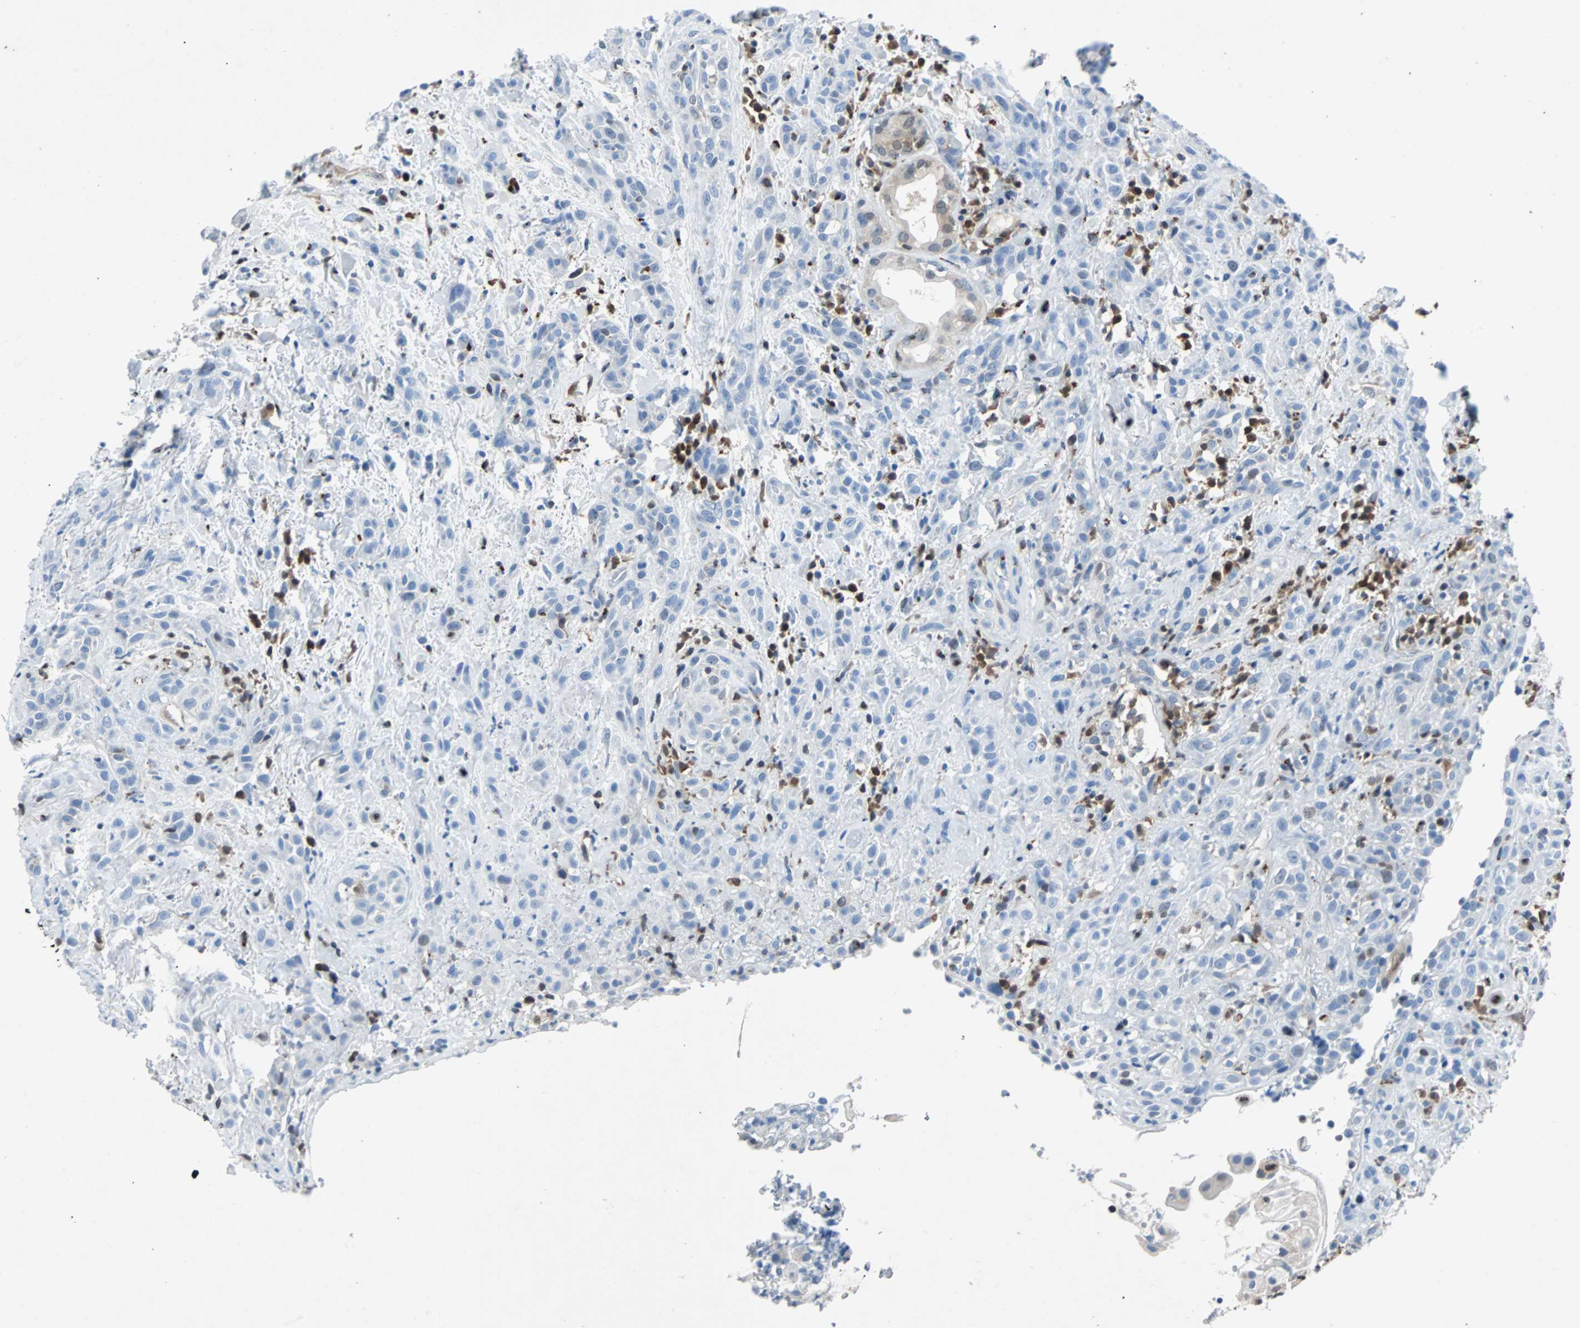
{"staining": {"intensity": "negative", "quantity": "none", "location": "none"}, "tissue": "head and neck cancer", "cell_type": "Tumor cells", "image_type": "cancer", "snomed": [{"axis": "morphology", "description": "Squamous cell carcinoma, NOS"}, {"axis": "topography", "description": "Head-Neck"}], "caption": "Image shows no significant protein staining in tumor cells of head and neck cancer. Nuclei are stained in blue.", "gene": "MAP2K6", "patient": {"sex": "male", "age": 62}}